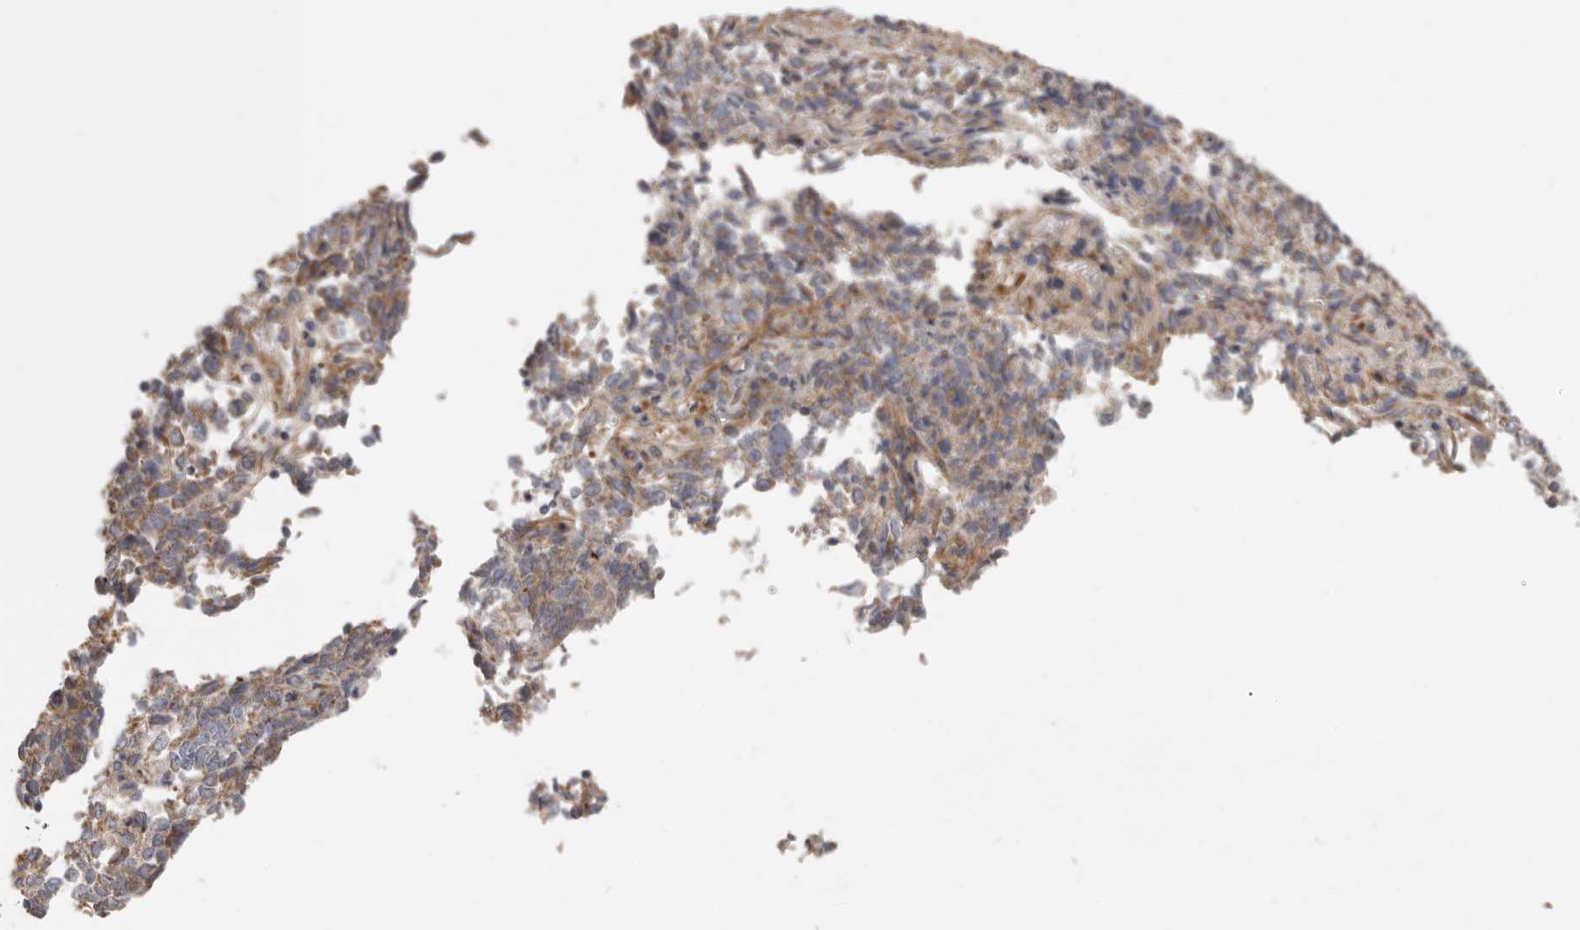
{"staining": {"intensity": "moderate", "quantity": ">75%", "location": "cytoplasmic/membranous"}, "tissue": "endometrial cancer", "cell_type": "Tumor cells", "image_type": "cancer", "snomed": [{"axis": "morphology", "description": "Adenocarcinoma, NOS"}, {"axis": "topography", "description": "Endometrium"}], "caption": "DAB (3,3'-diaminobenzidine) immunohistochemical staining of adenocarcinoma (endometrial) reveals moderate cytoplasmic/membranous protein staining in about >75% of tumor cells. (IHC, brightfield microscopy, high magnification).", "gene": "MRPS10", "patient": {"sex": "female", "age": 80}}